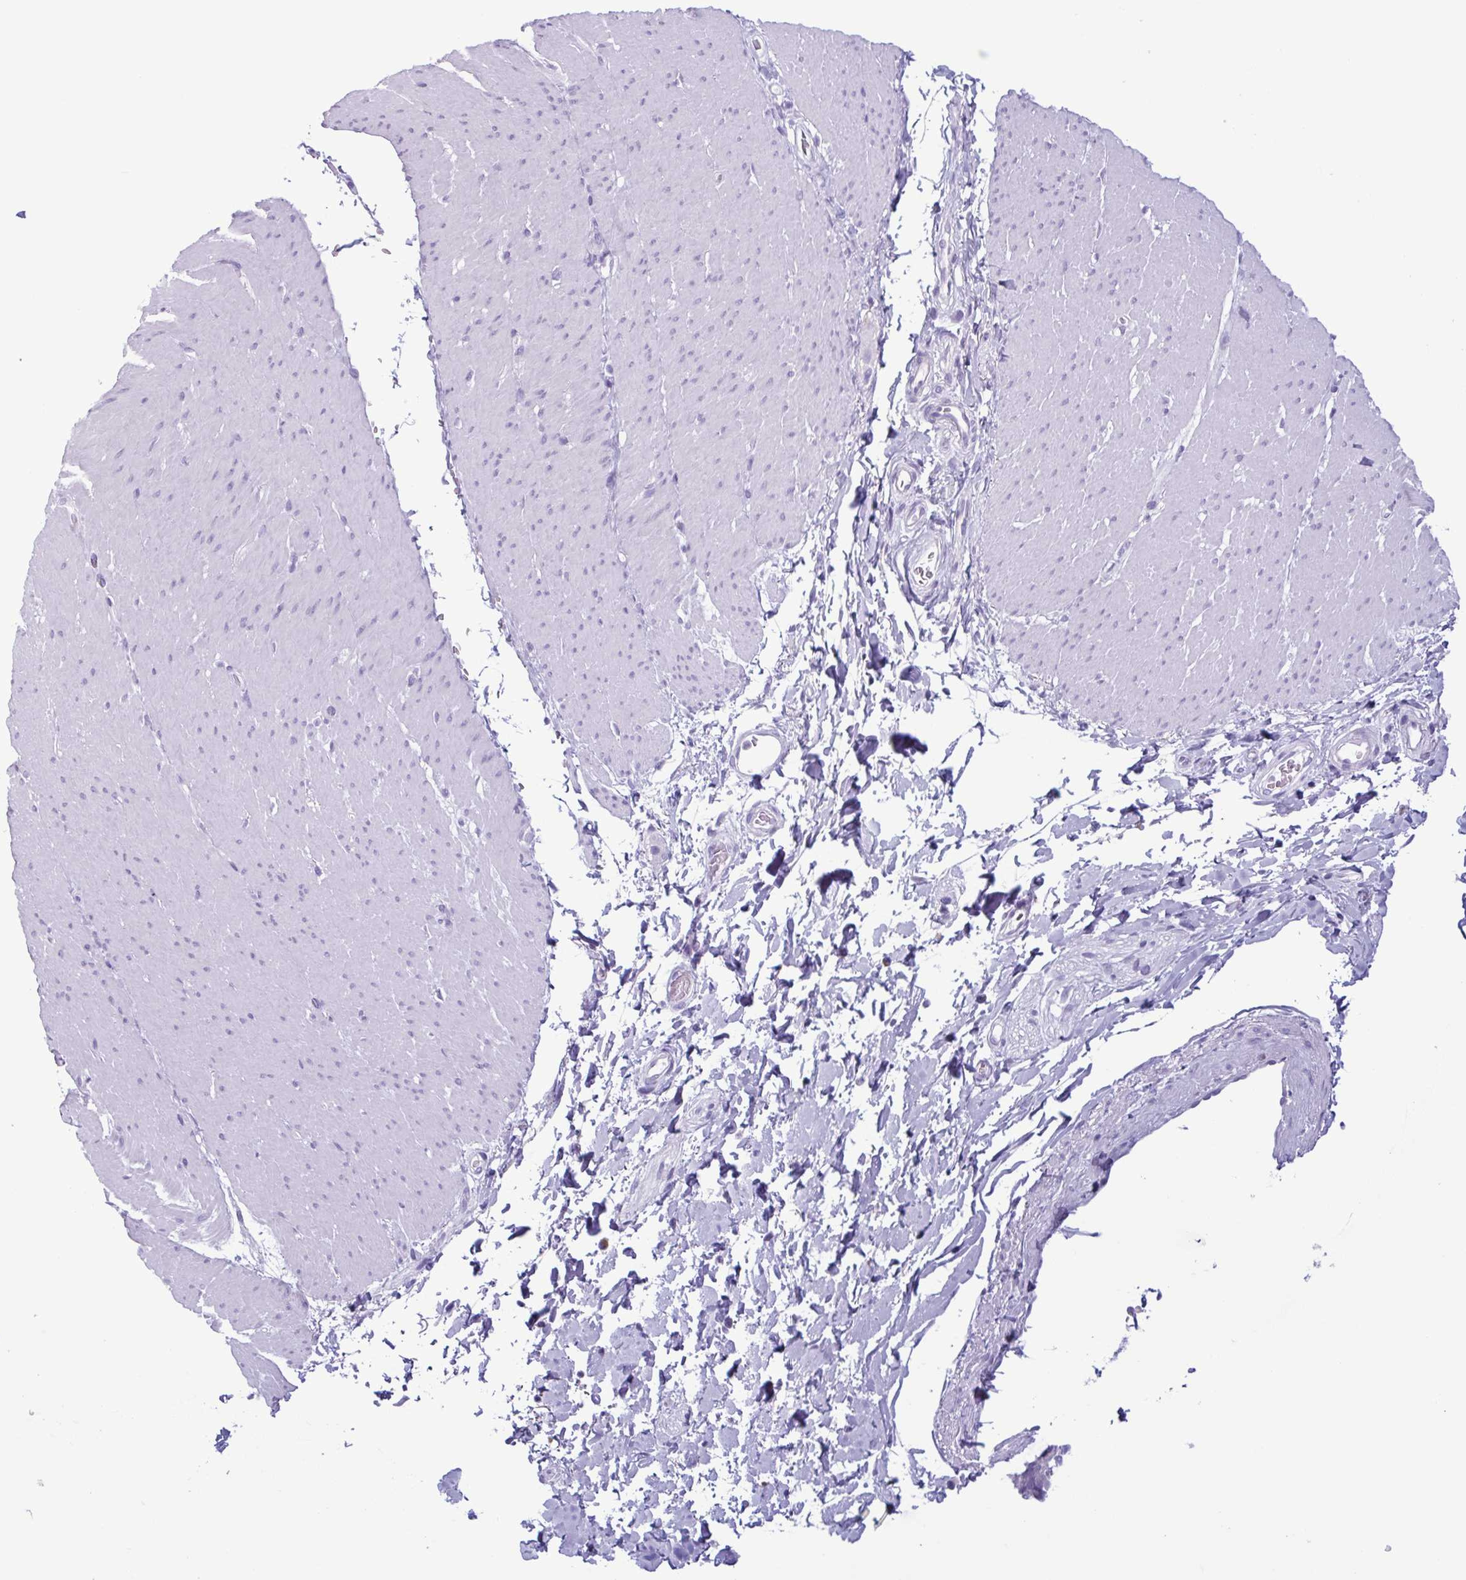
{"staining": {"intensity": "negative", "quantity": "none", "location": "none"}, "tissue": "smooth muscle", "cell_type": "Smooth muscle cells", "image_type": "normal", "snomed": [{"axis": "morphology", "description": "Normal tissue, NOS"}, {"axis": "topography", "description": "Smooth muscle"}, {"axis": "topography", "description": "Rectum"}], "caption": "Protein analysis of benign smooth muscle exhibits no significant positivity in smooth muscle cells.", "gene": "LTF", "patient": {"sex": "male", "age": 53}}